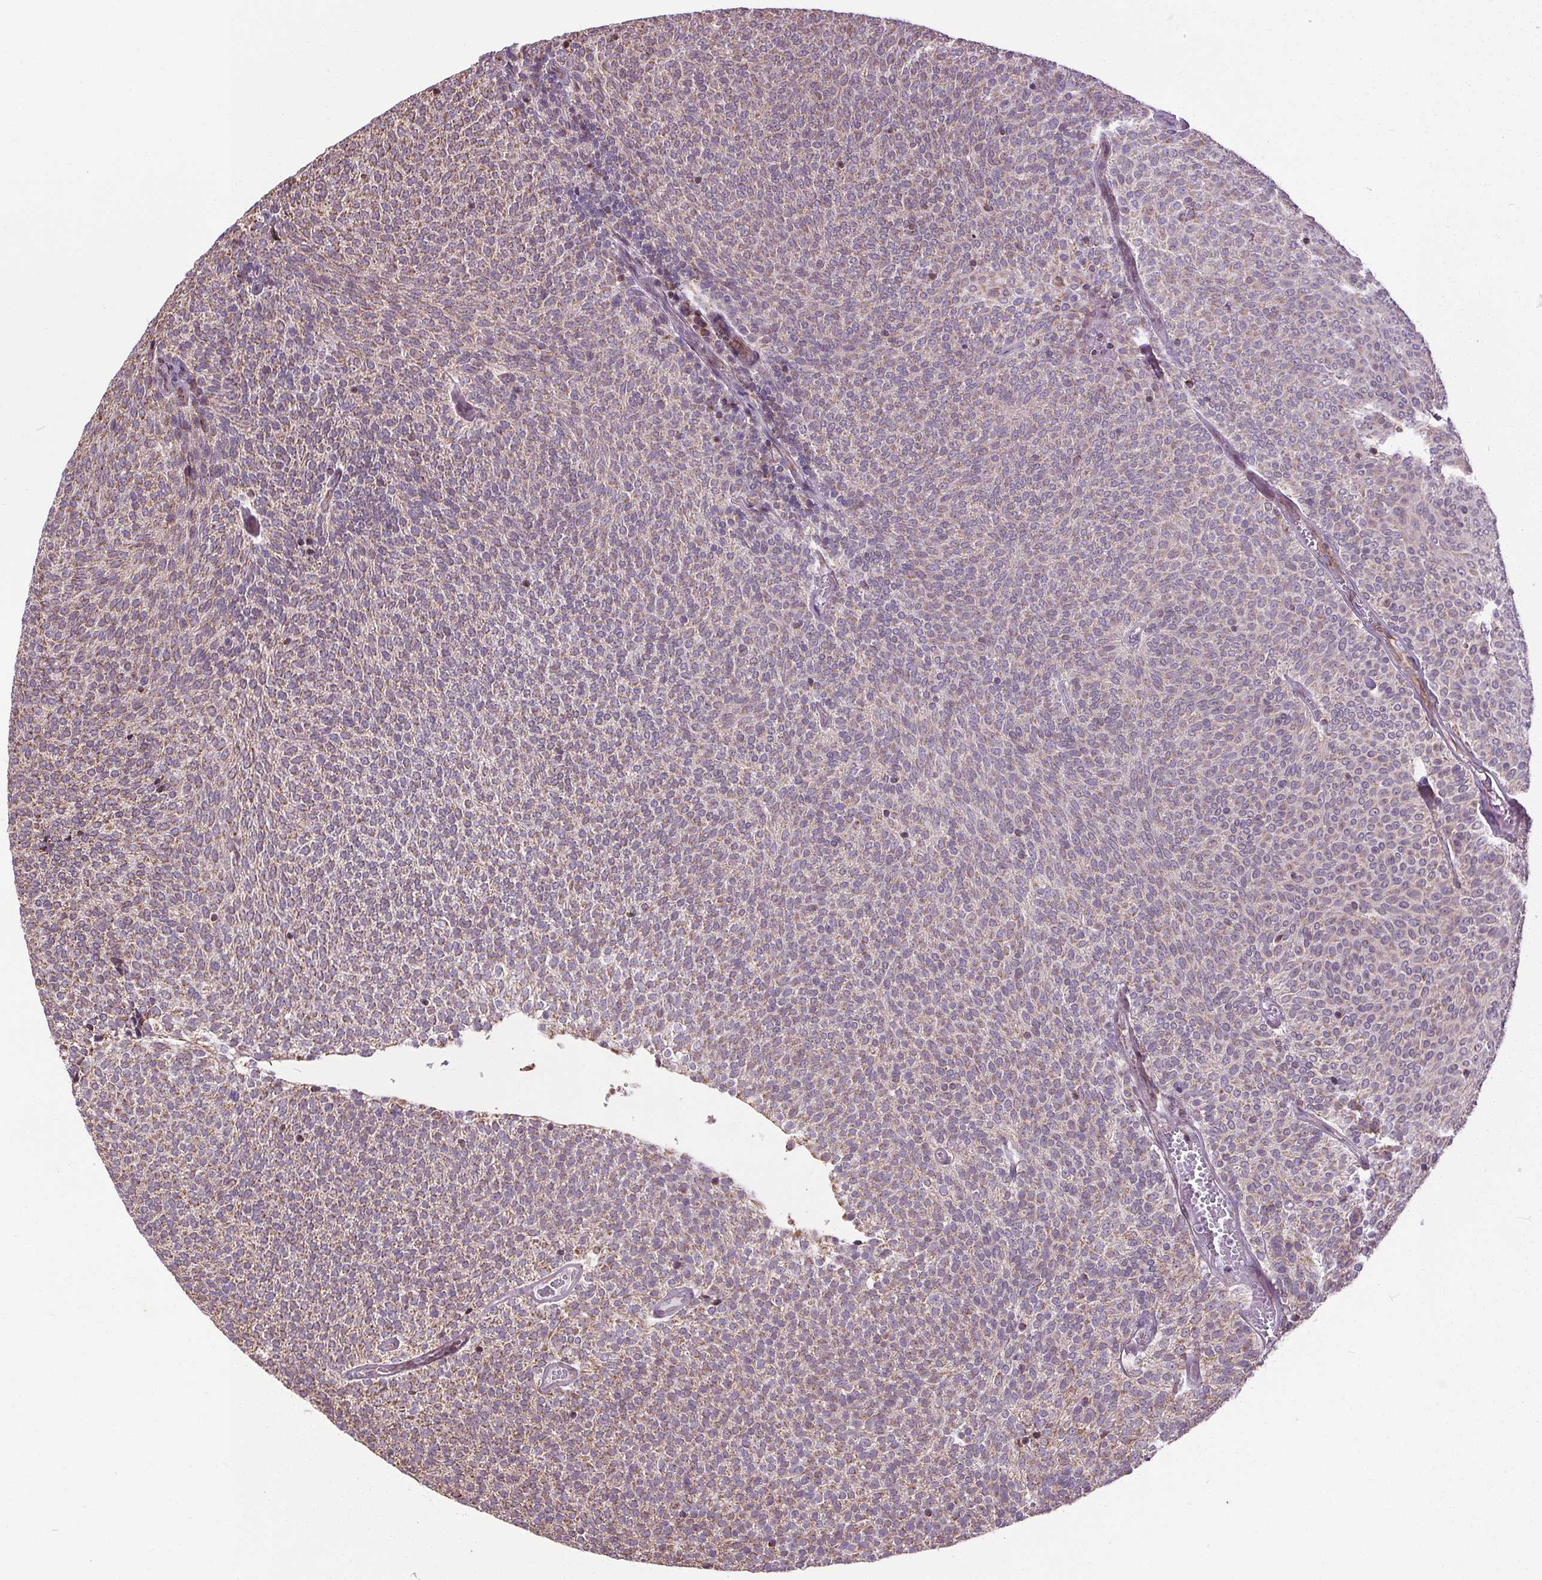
{"staining": {"intensity": "weak", "quantity": "25%-75%", "location": "cytoplasmic/membranous"}, "tissue": "urothelial cancer", "cell_type": "Tumor cells", "image_type": "cancer", "snomed": [{"axis": "morphology", "description": "Urothelial carcinoma, Low grade"}, {"axis": "topography", "description": "Urinary bladder"}], "caption": "Immunohistochemistry (IHC) staining of urothelial cancer, which demonstrates low levels of weak cytoplasmic/membranous positivity in approximately 25%-75% of tumor cells indicating weak cytoplasmic/membranous protein staining. The staining was performed using DAB (3,3'-diaminobenzidine) (brown) for protein detection and nuclei were counterstained in hematoxylin (blue).", "gene": "ZNF548", "patient": {"sex": "male", "age": 77}}